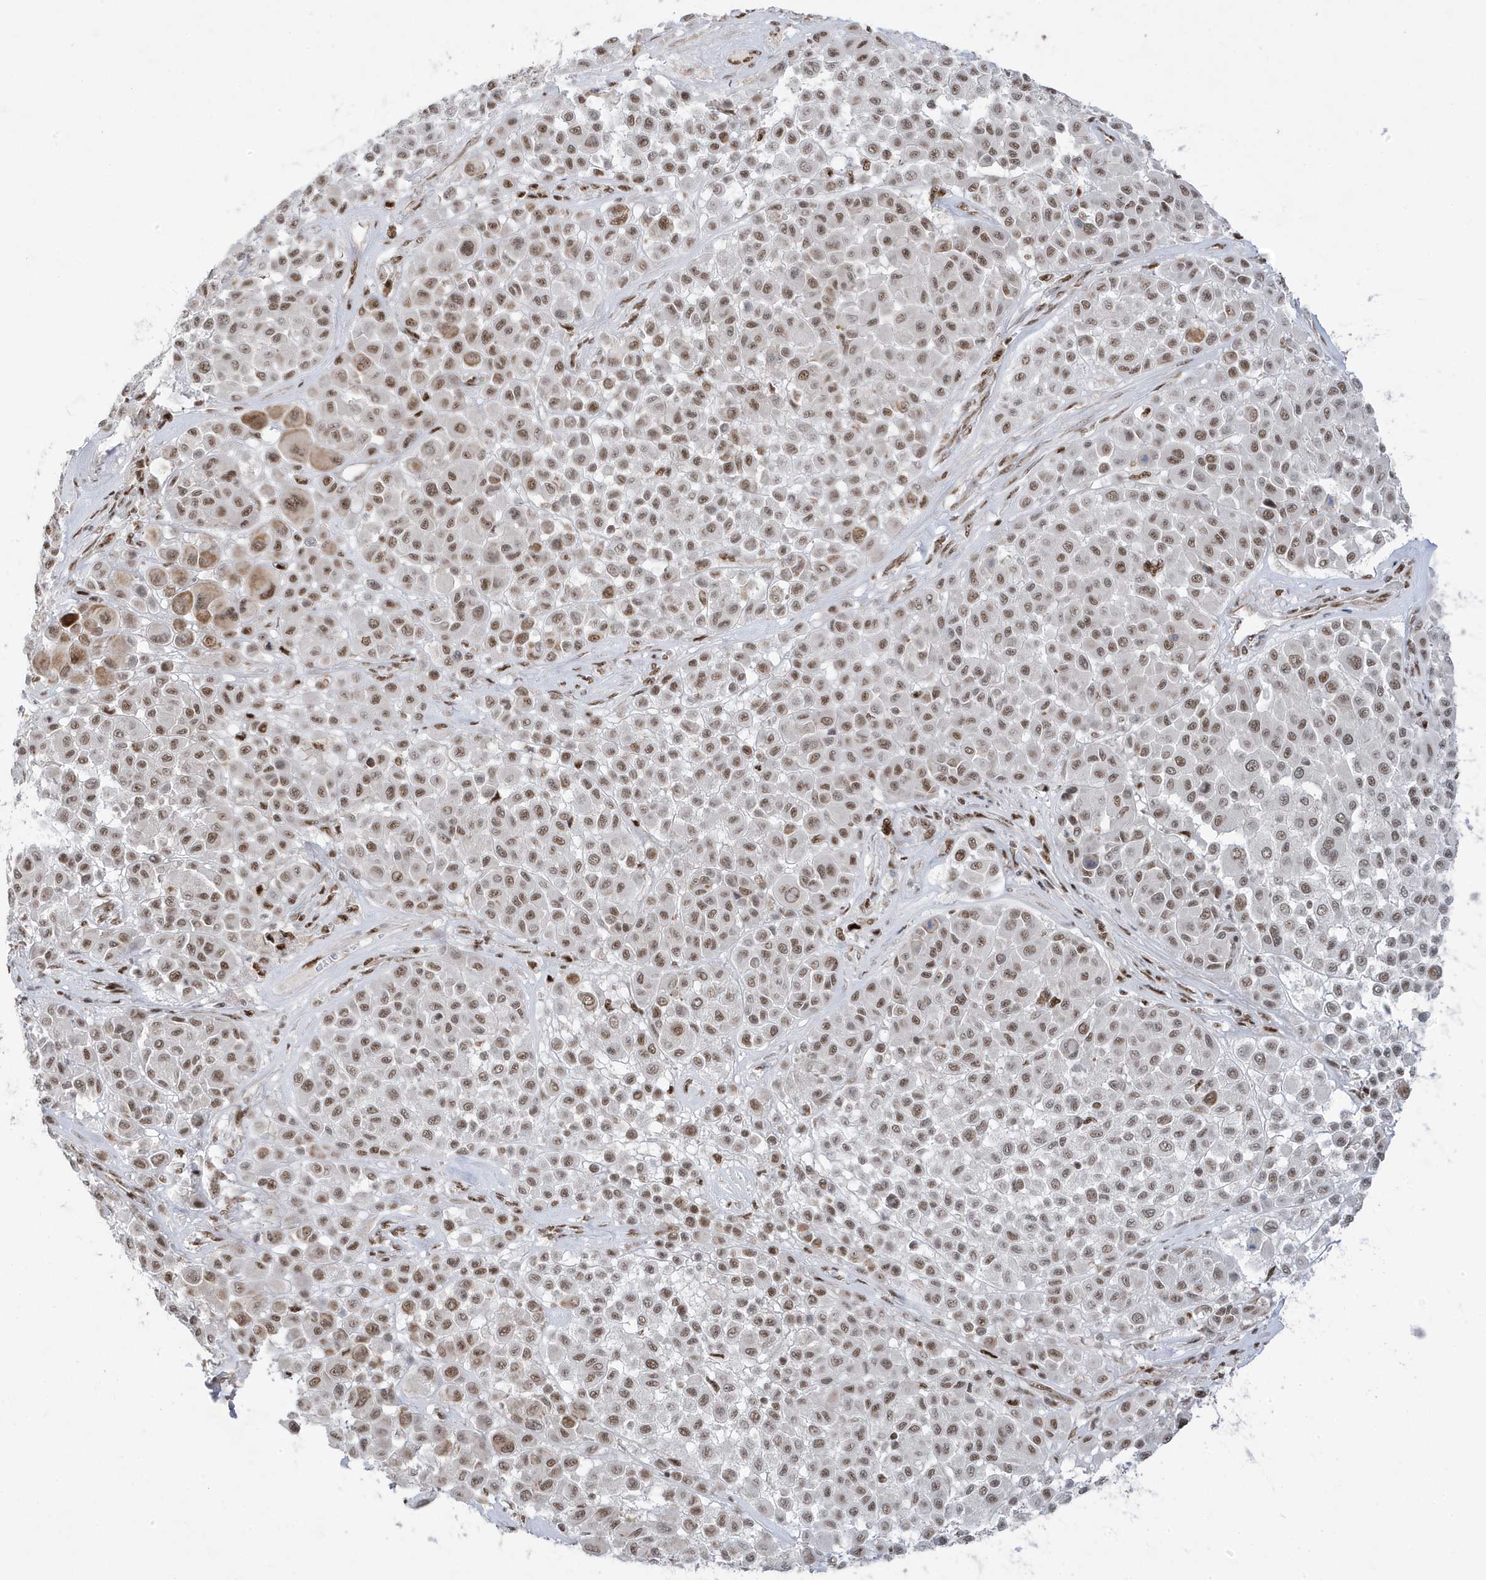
{"staining": {"intensity": "moderate", "quantity": ">75%", "location": "nuclear"}, "tissue": "melanoma", "cell_type": "Tumor cells", "image_type": "cancer", "snomed": [{"axis": "morphology", "description": "Malignant melanoma, Metastatic site"}, {"axis": "topography", "description": "Soft tissue"}], "caption": "Melanoma stained for a protein reveals moderate nuclear positivity in tumor cells.", "gene": "MTREX", "patient": {"sex": "male", "age": 41}}